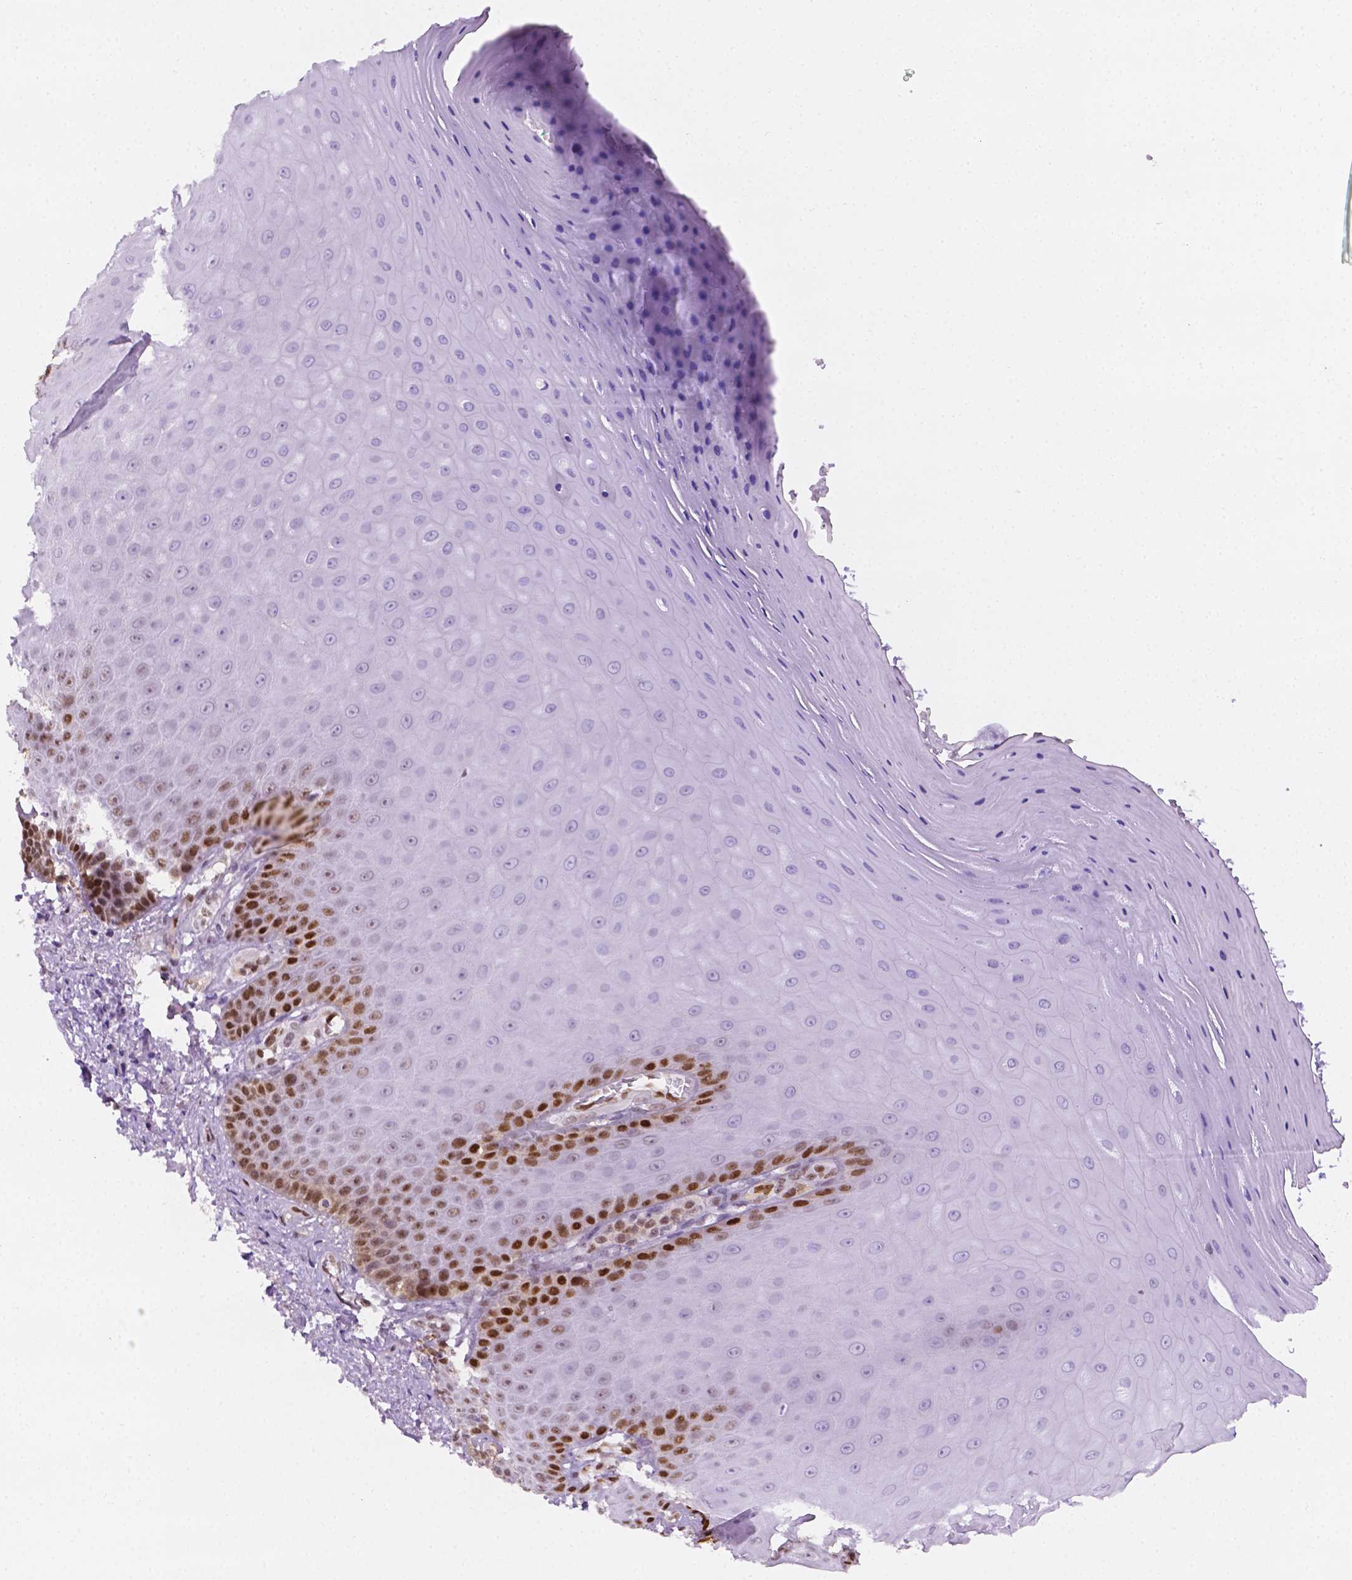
{"staining": {"intensity": "moderate", "quantity": "25%-75%", "location": "nuclear"}, "tissue": "vagina", "cell_type": "Squamous epithelial cells", "image_type": "normal", "snomed": [{"axis": "morphology", "description": "Normal tissue, NOS"}, {"axis": "topography", "description": "Vagina"}], "caption": "The histopathology image exhibits immunohistochemical staining of benign vagina. There is moderate nuclear staining is seen in approximately 25%-75% of squamous epithelial cells. The protein of interest is stained brown, and the nuclei are stained in blue (DAB IHC with brightfield microscopy, high magnification).", "gene": "ERF", "patient": {"sex": "female", "age": 83}}